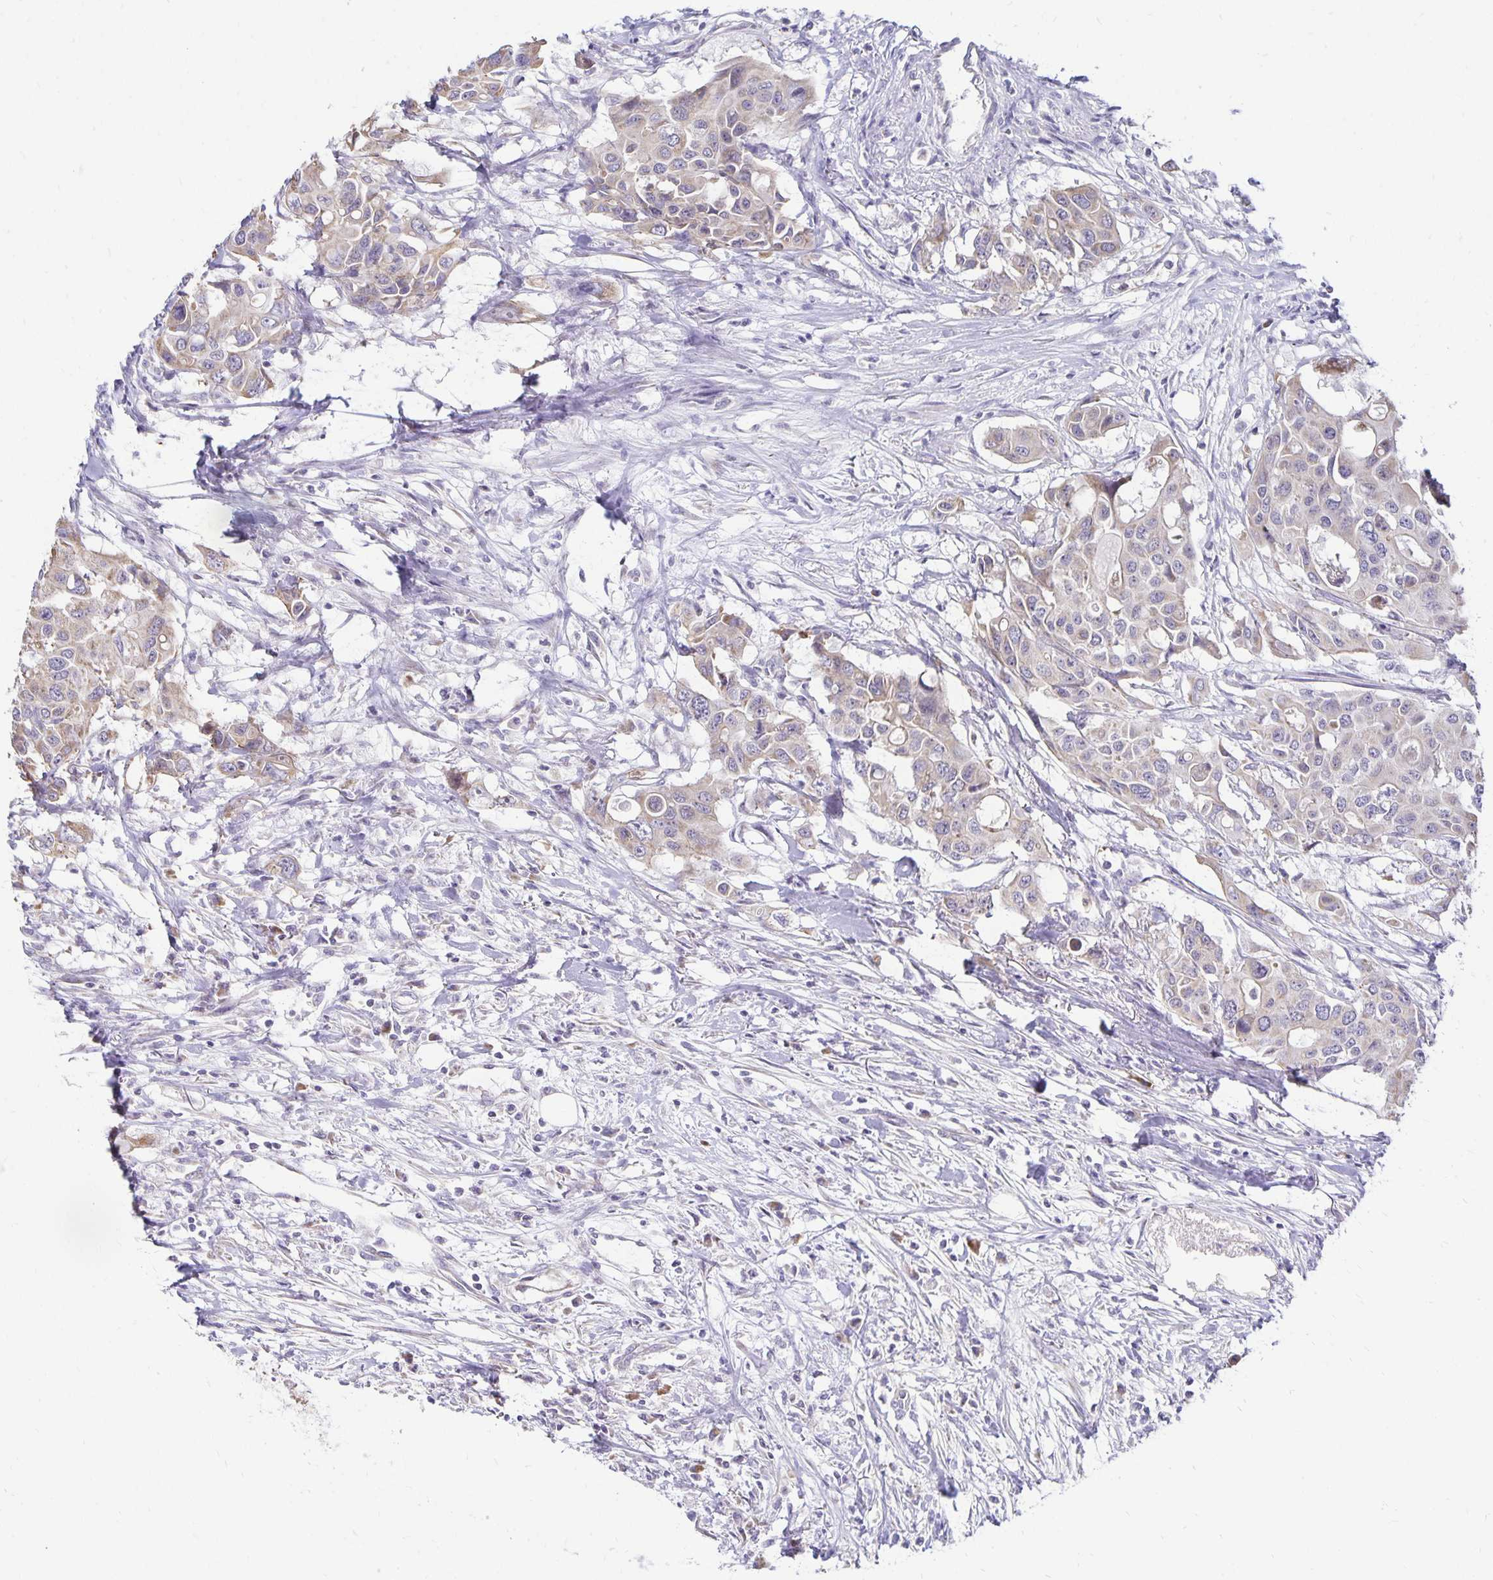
{"staining": {"intensity": "weak", "quantity": "<25%", "location": "cytoplasmic/membranous"}, "tissue": "colorectal cancer", "cell_type": "Tumor cells", "image_type": "cancer", "snomed": [{"axis": "morphology", "description": "Adenocarcinoma, NOS"}, {"axis": "topography", "description": "Colon"}], "caption": "Histopathology image shows no protein expression in tumor cells of colorectal cancer (adenocarcinoma) tissue.", "gene": "FN3K", "patient": {"sex": "male", "age": 77}}